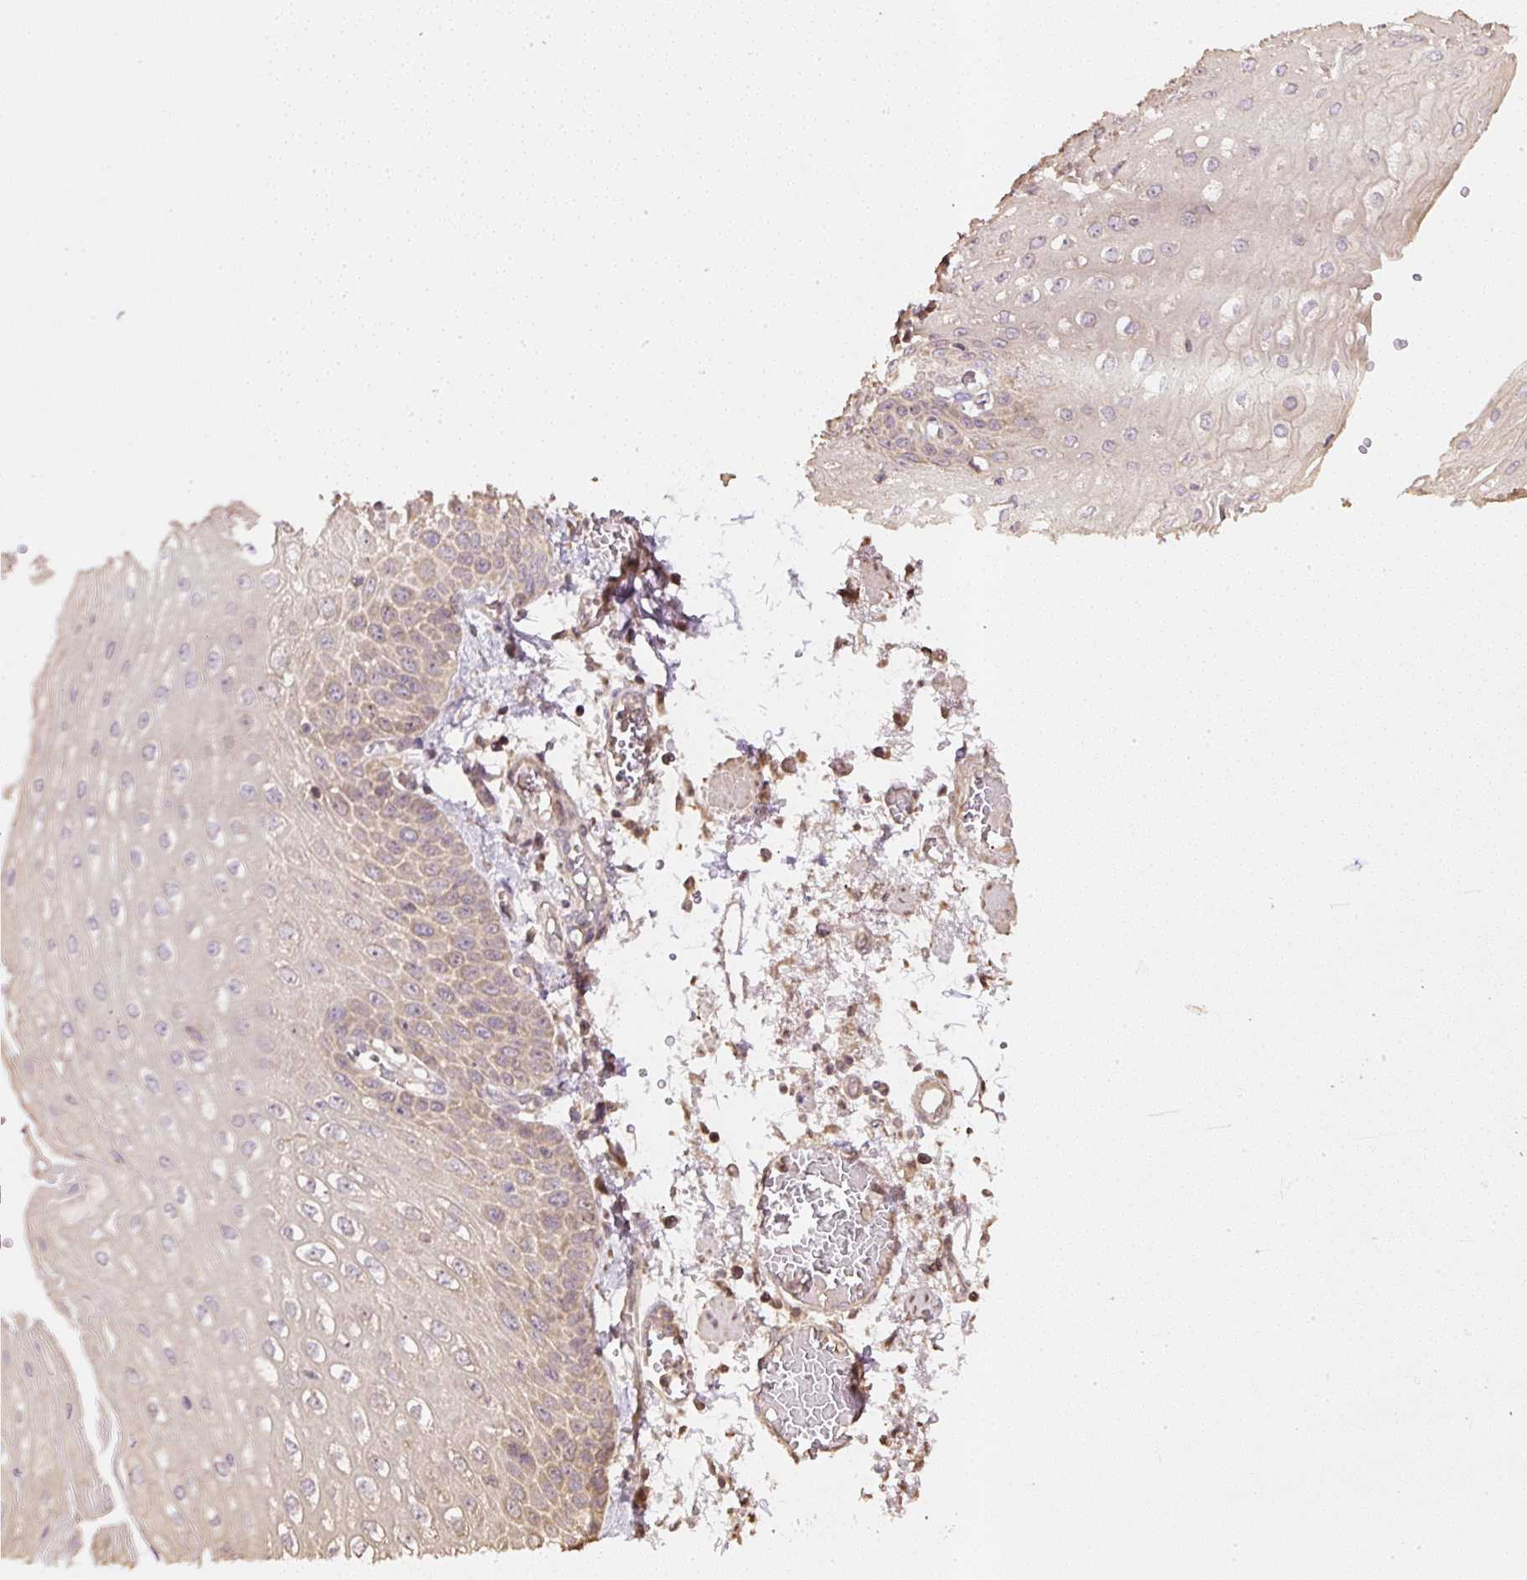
{"staining": {"intensity": "weak", "quantity": "25%-75%", "location": "cytoplasmic/membranous"}, "tissue": "esophagus", "cell_type": "Squamous epithelial cells", "image_type": "normal", "snomed": [{"axis": "morphology", "description": "Normal tissue, NOS"}, {"axis": "morphology", "description": "Adenocarcinoma, NOS"}, {"axis": "topography", "description": "Esophagus"}], "caption": "Immunohistochemistry micrograph of normal esophagus: human esophagus stained using immunohistochemistry exhibits low levels of weak protein expression localized specifically in the cytoplasmic/membranous of squamous epithelial cells, appearing as a cytoplasmic/membranous brown color.", "gene": "TMEM170B", "patient": {"sex": "male", "age": 81}}